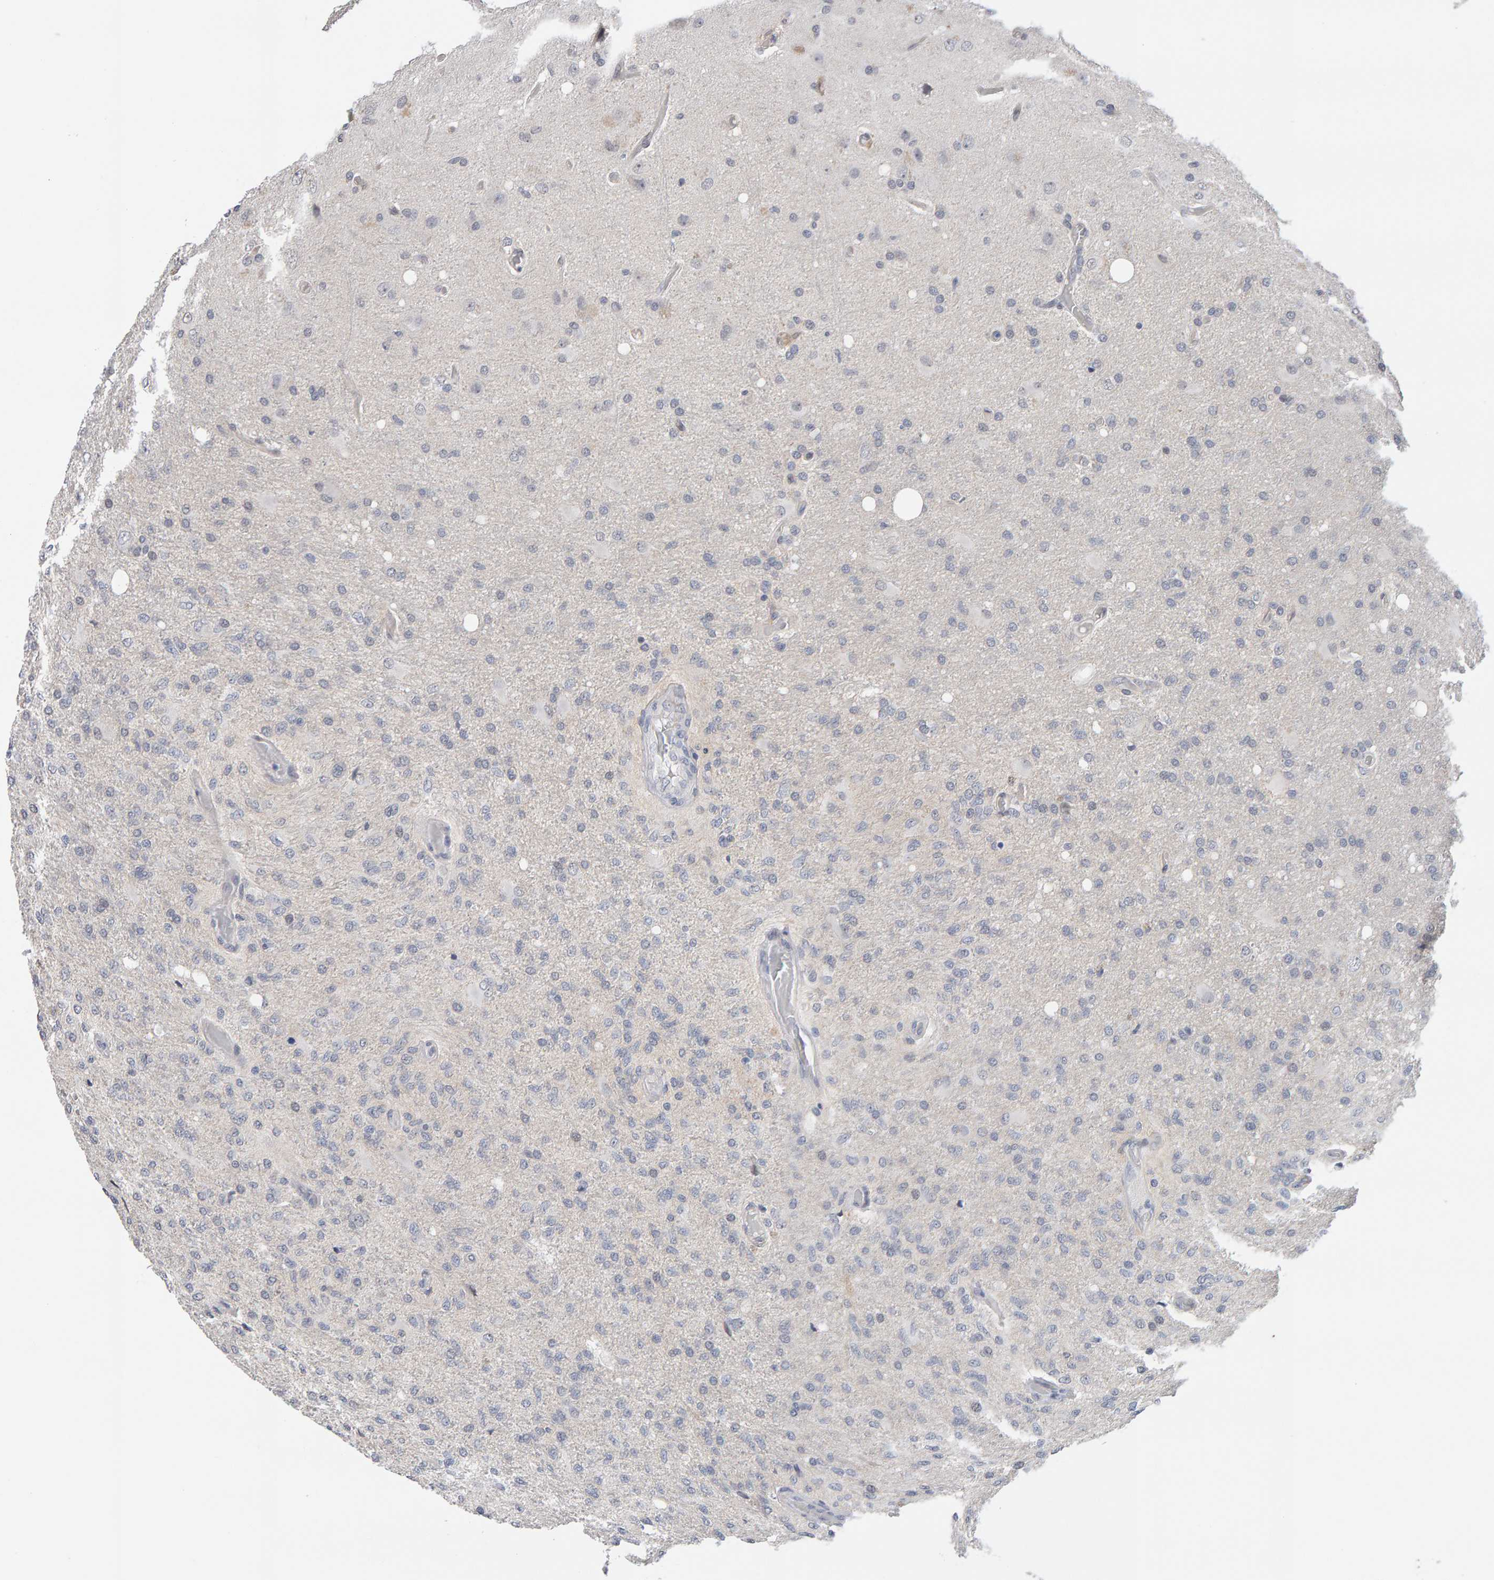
{"staining": {"intensity": "weak", "quantity": "<25%", "location": "nuclear"}, "tissue": "glioma", "cell_type": "Tumor cells", "image_type": "cancer", "snomed": [{"axis": "morphology", "description": "Normal tissue, NOS"}, {"axis": "morphology", "description": "Glioma, malignant, High grade"}, {"axis": "topography", "description": "Cerebral cortex"}], "caption": "DAB immunohistochemical staining of glioma displays no significant staining in tumor cells. Nuclei are stained in blue.", "gene": "HNF4A", "patient": {"sex": "male", "age": 77}}